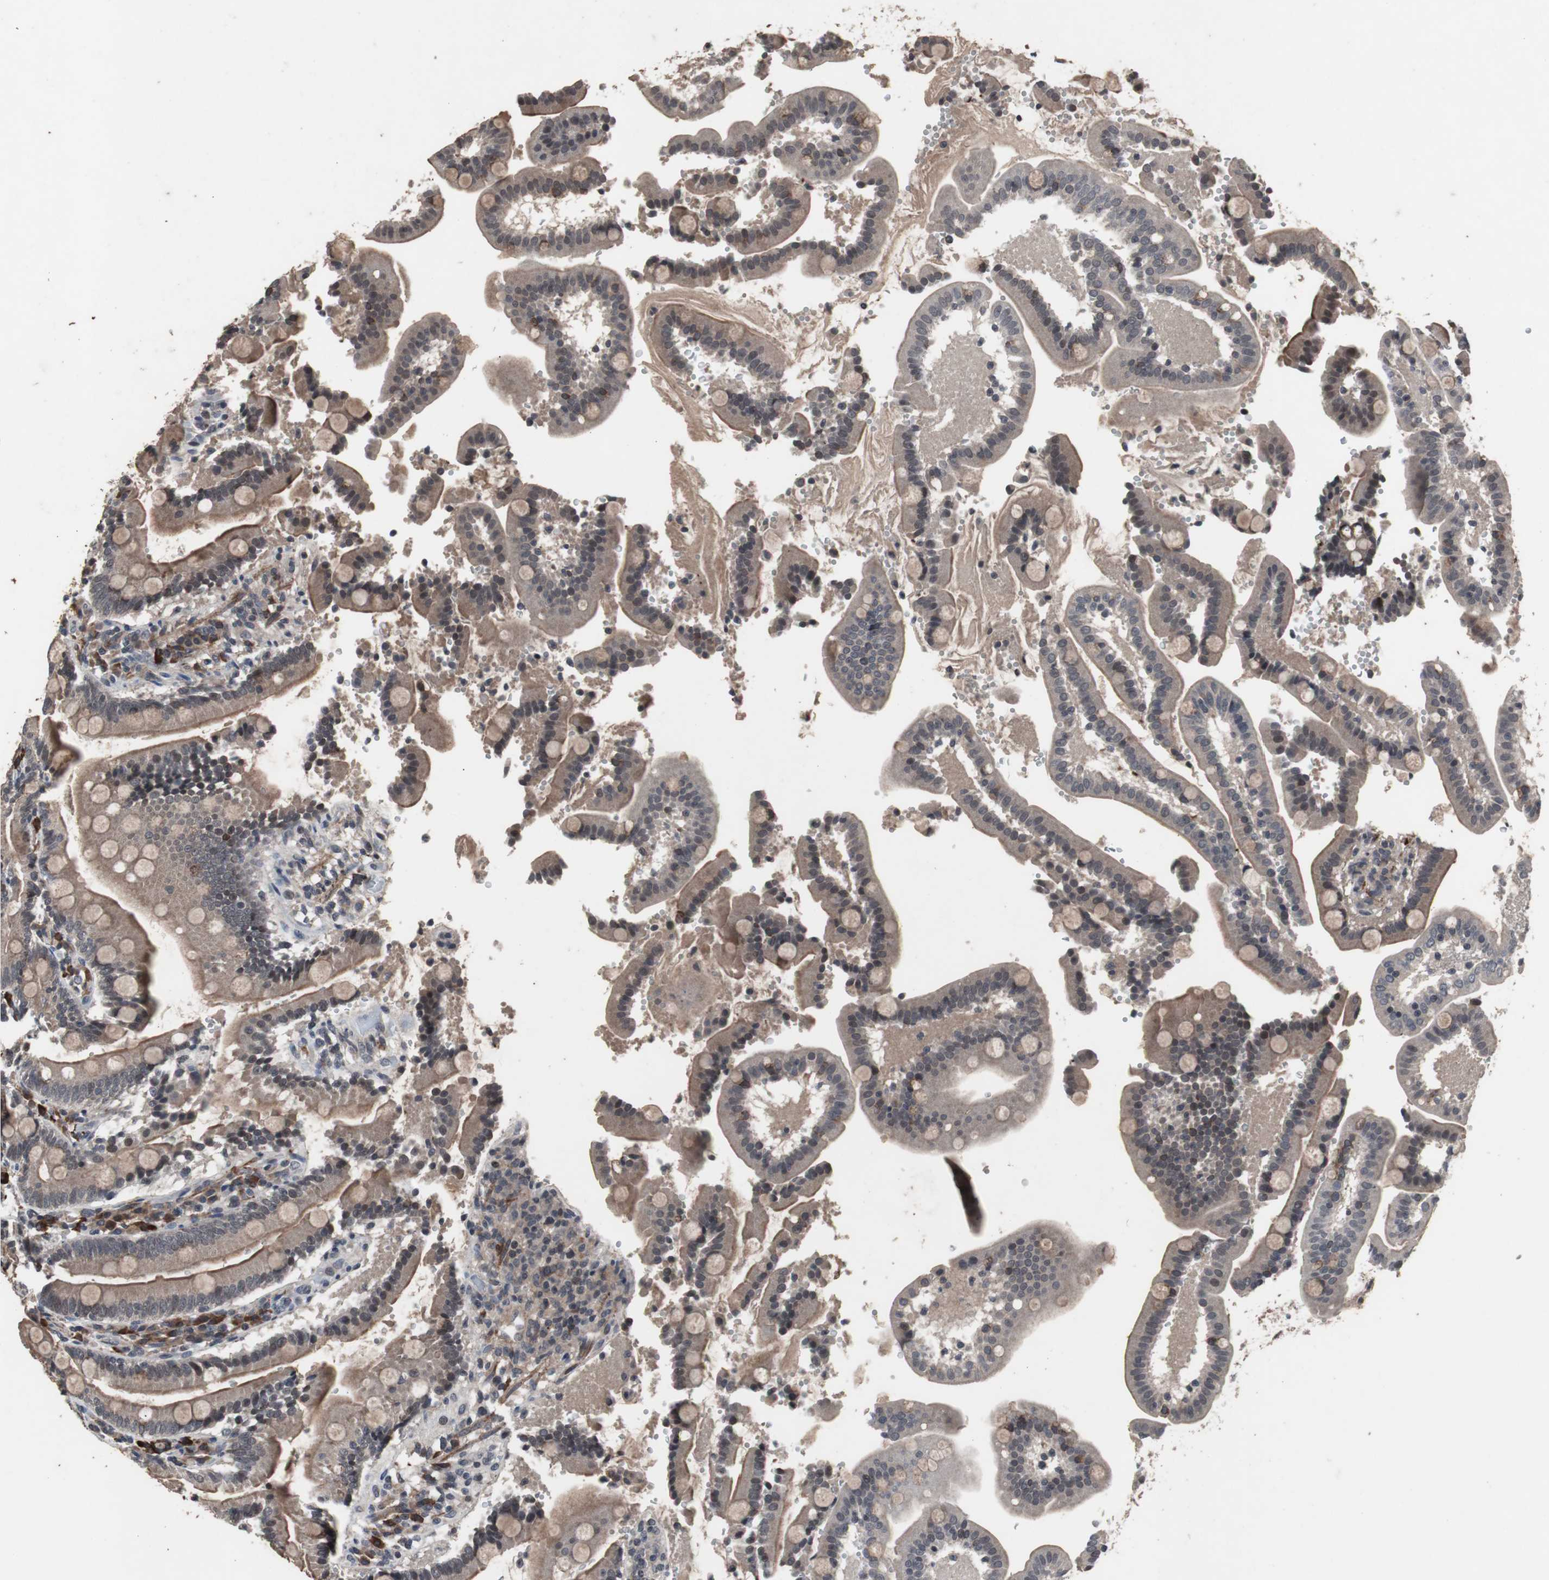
{"staining": {"intensity": "weak", "quantity": ">75%", "location": "cytoplasmic/membranous"}, "tissue": "duodenum", "cell_type": "Glandular cells", "image_type": "normal", "snomed": [{"axis": "morphology", "description": "Normal tissue, NOS"}, {"axis": "topography", "description": "Small intestine, NOS"}], "caption": "Benign duodenum was stained to show a protein in brown. There is low levels of weak cytoplasmic/membranous positivity in approximately >75% of glandular cells. (Stains: DAB in brown, nuclei in blue, Microscopy: brightfield microscopy at high magnification).", "gene": "CRADD", "patient": {"sex": "female", "age": 71}}